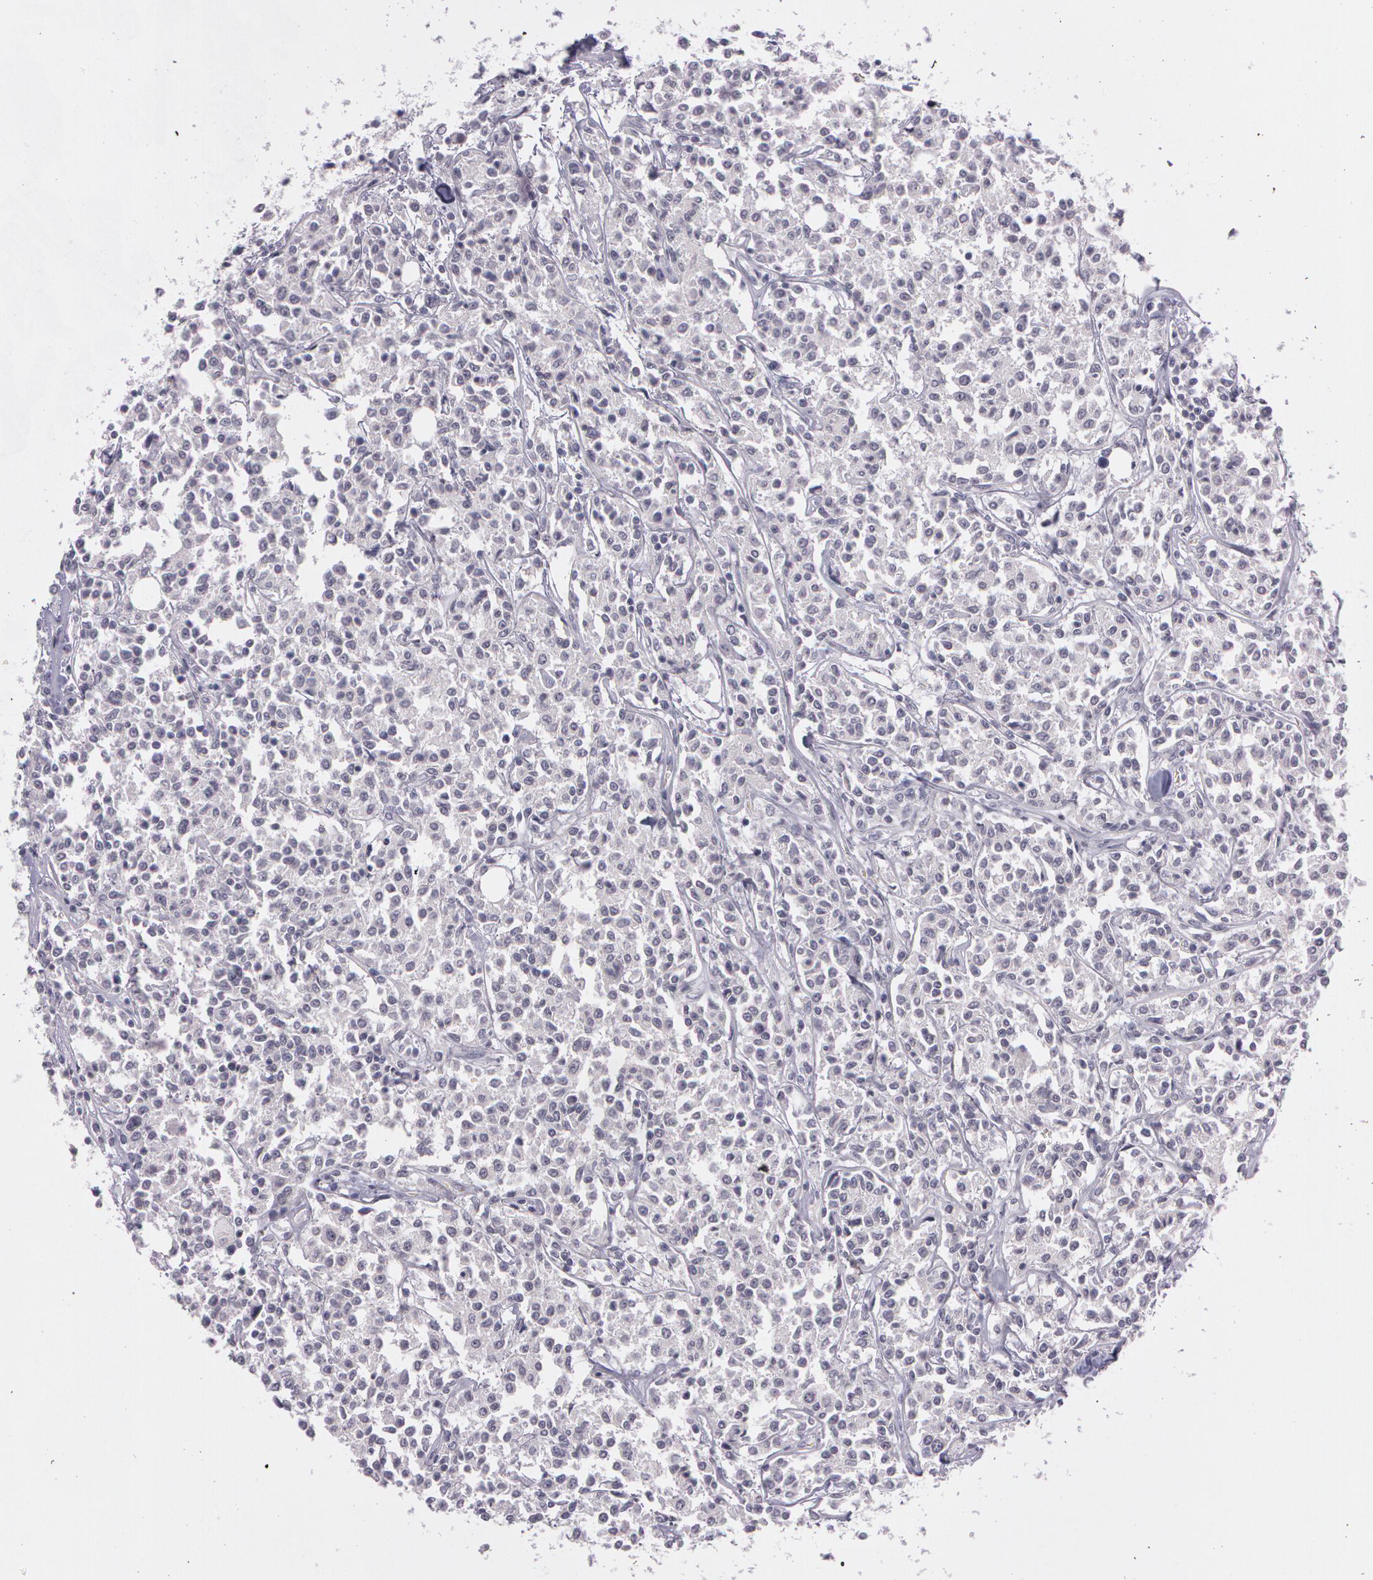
{"staining": {"intensity": "negative", "quantity": "none", "location": "none"}, "tissue": "lymphoma", "cell_type": "Tumor cells", "image_type": "cancer", "snomed": [{"axis": "morphology", "description": "Malignant lymphoma, non-Hodgkin's type, Low grade"}, {"axis": "topography", "description": "Small intestine"}], "caption": "IHC of human low-grade malignant lymphoma, non-Hodgkin's type shows no expression in tumor cells. The staining was performed using DAB (3,3'-diaminobenzidine) to visualize the protein expression in brown, while the nuclei were stained in blue with hematoxylin (Magnification: 20x).", "gene": "MXRA5", "patient": {"sex": "female", "age": 59}}